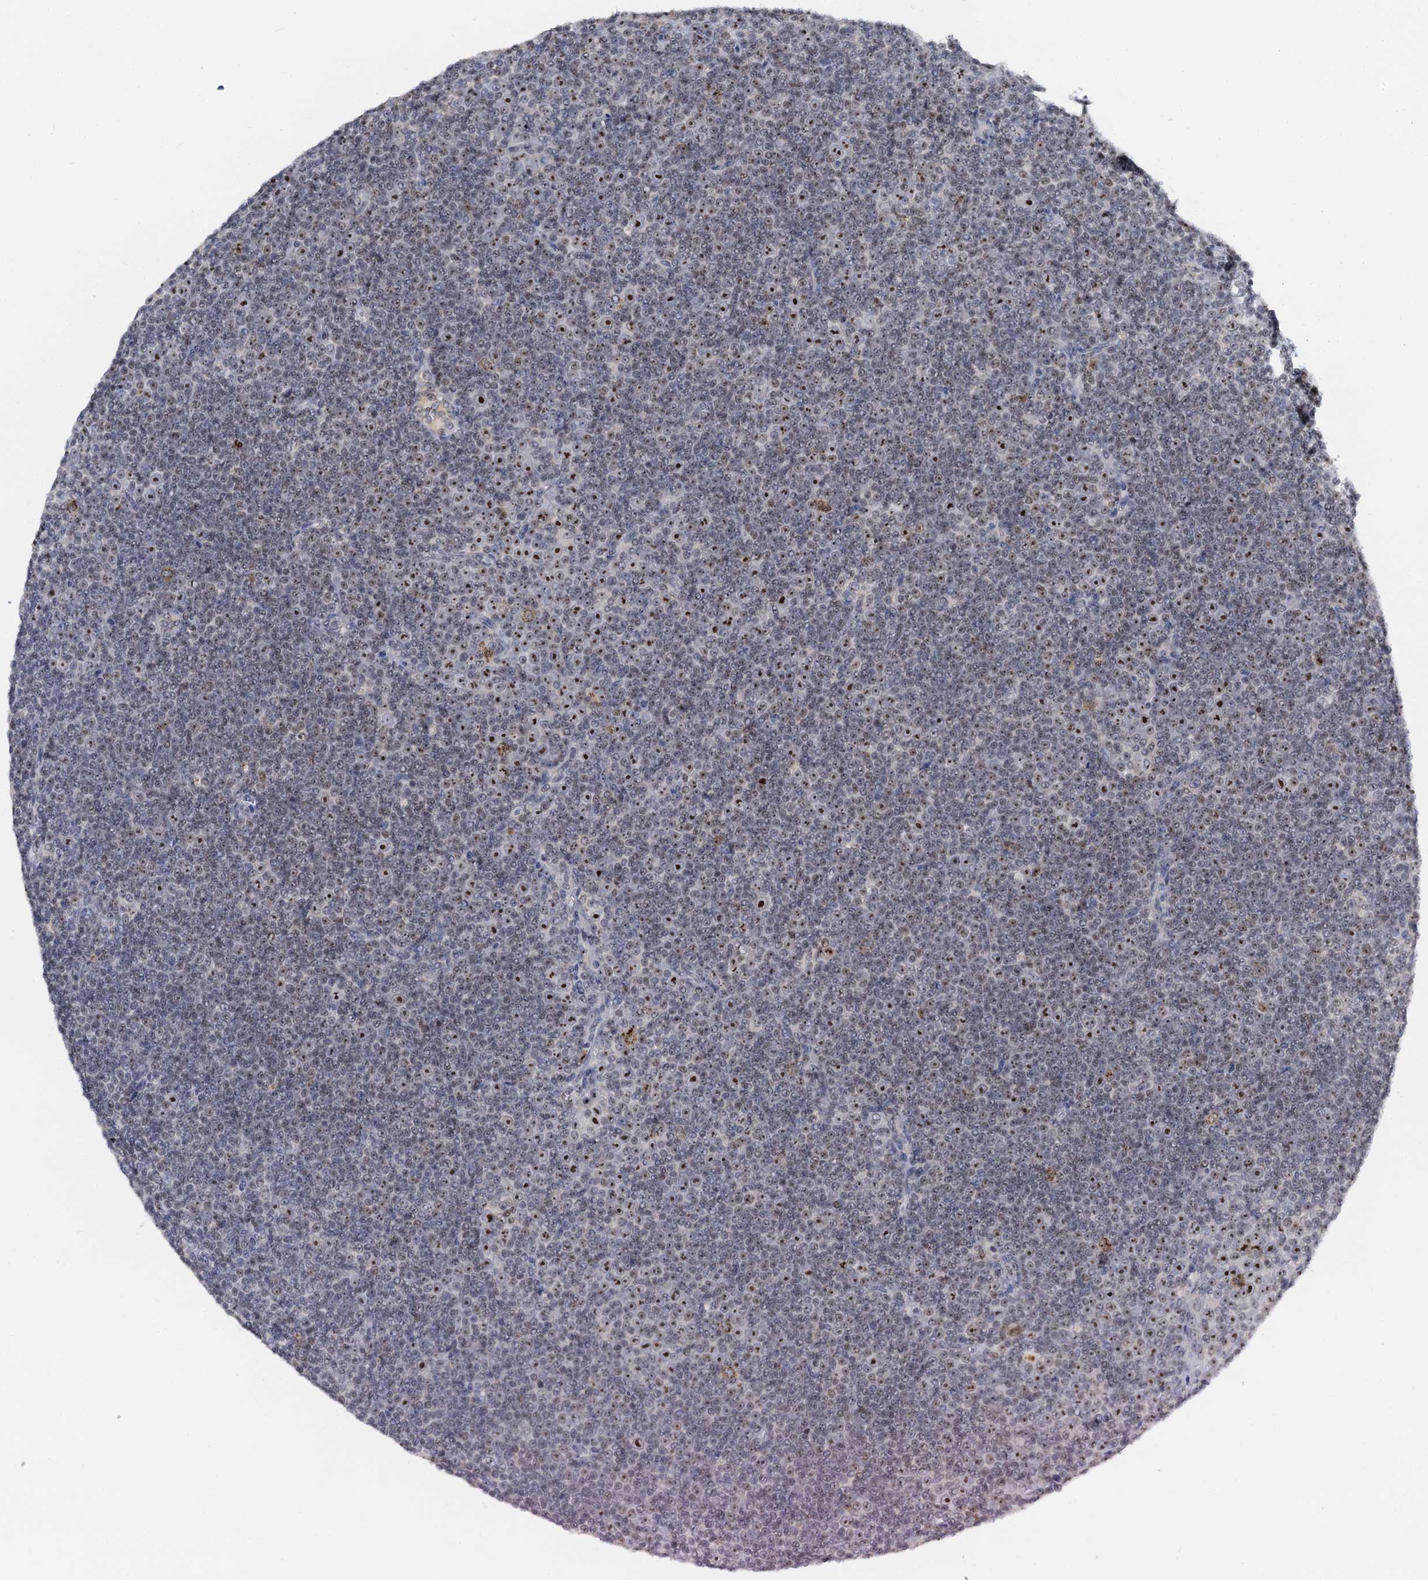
{"staining": {"intensity": "moderate", "quantity": ">75%", "location": "nuclear"}, "tissue": "lymphoma", "cell_type": "Tumor cells", "image_type": "cancer", "snomed": [{"axis": "morphology", "description": "Malignant lymphoma, non-Hodgkin's type, Low grade"}, {"axis": "topography", "description": "Lymph node"}], "caption": "Low-grade malignant lymphoma, non-Hodgkin's type was stained to show a protein in brown. There is medium levels of moderate nuclear positivity in about >75% of tumor cells. (Stains: DAB (3,3'-diaminobenzidine) in brown, nuclei in blue, Microscopy: brightfield microscopy at high magnification).", "gene": "NOP2", "patient": {"sex": "female", "age": 67}}